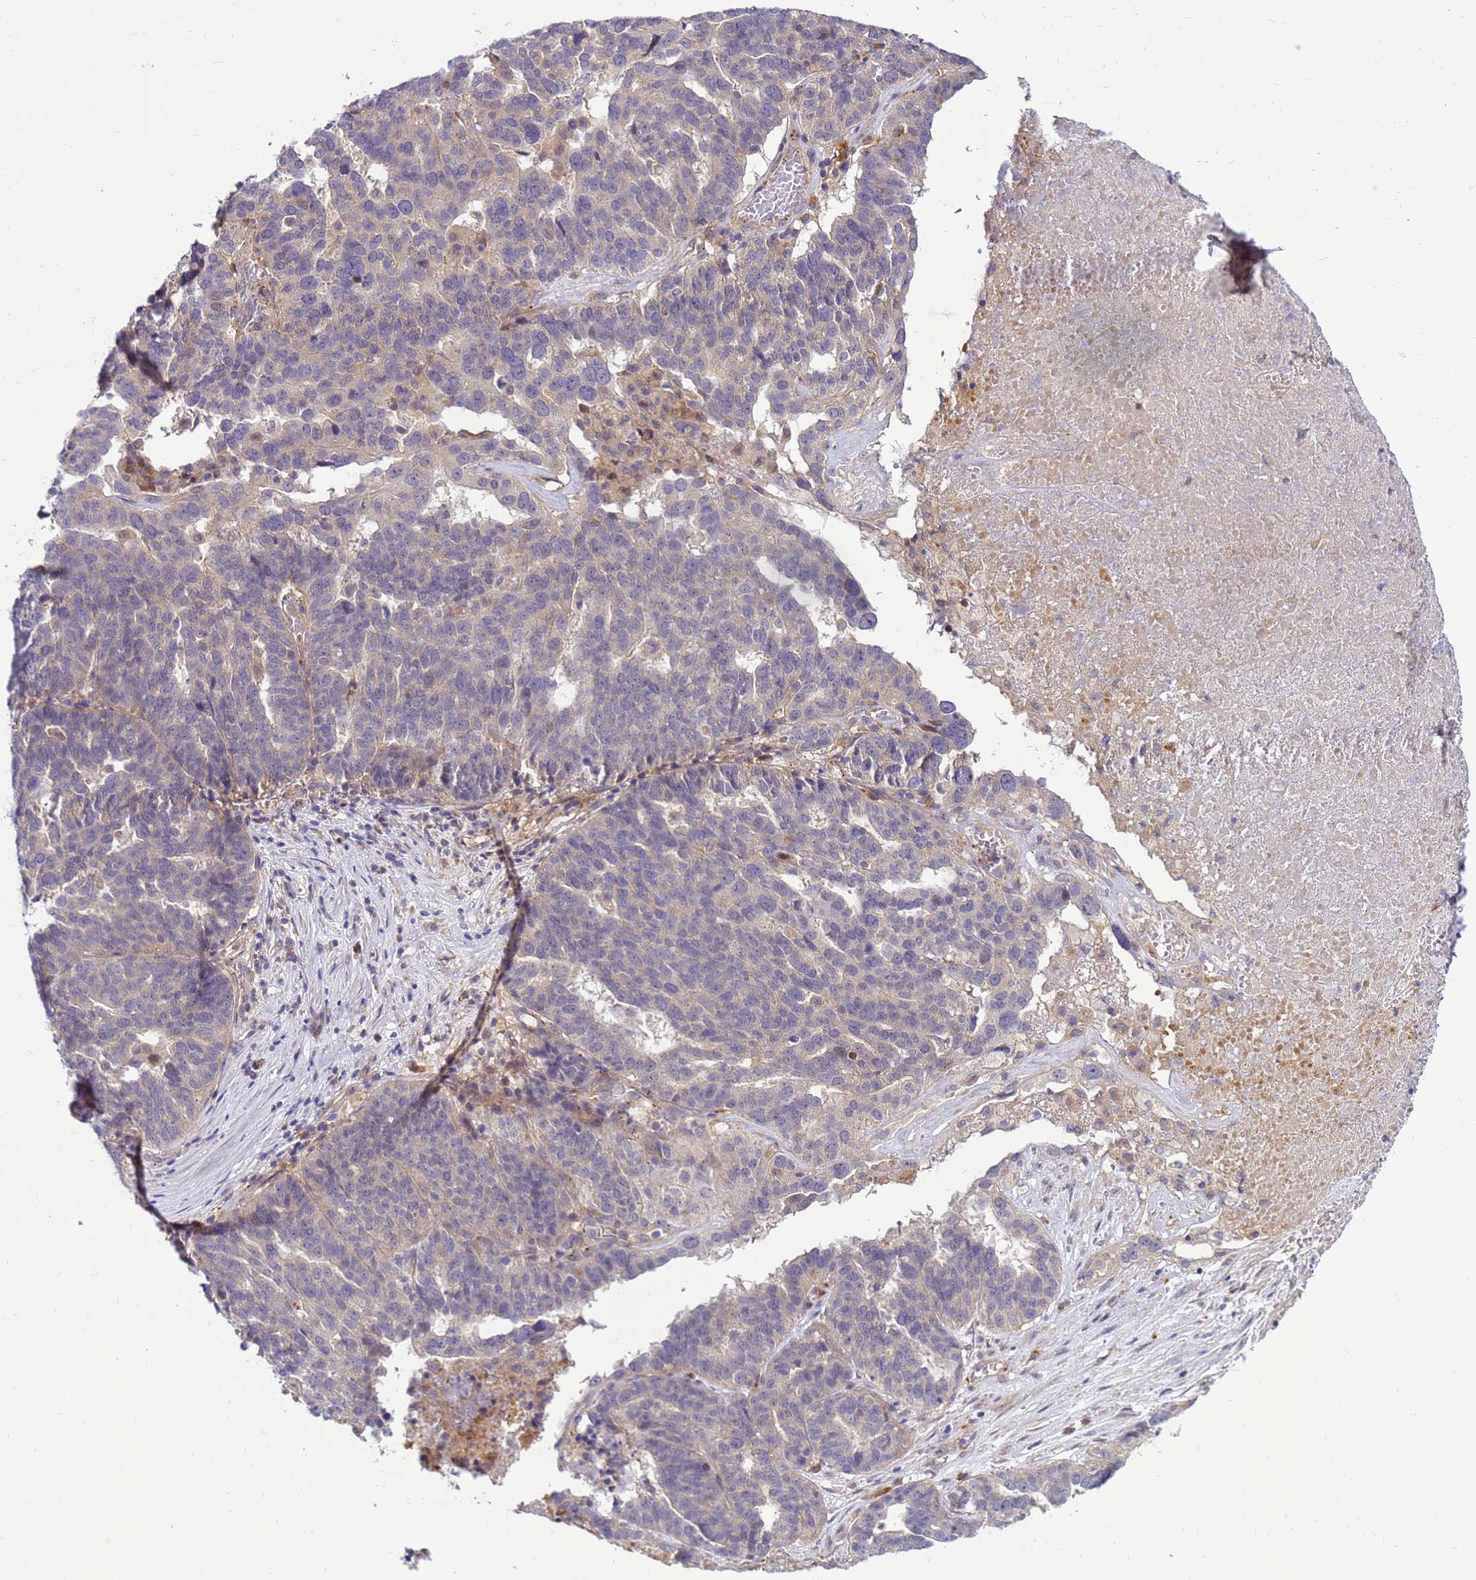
{"staining": {"intensity": "negative", "quantity": "none", "location": "none"}, "tissue": "ovarian cancer", "cell_type": "Tumor cells", "image_type": "cancer", "snomed": [{"axis": "morphology", "description": "Cystadenocarcinoma, serous, NOS"}, {"axis": "topography", "description": "Ovary"}], "caption": "Tumor cells are negative for protein expression in human ovarian serous cystadenocarcinoma.", "gene": "ENOPH1", "patient": {"sex": "female", "age": 59}}